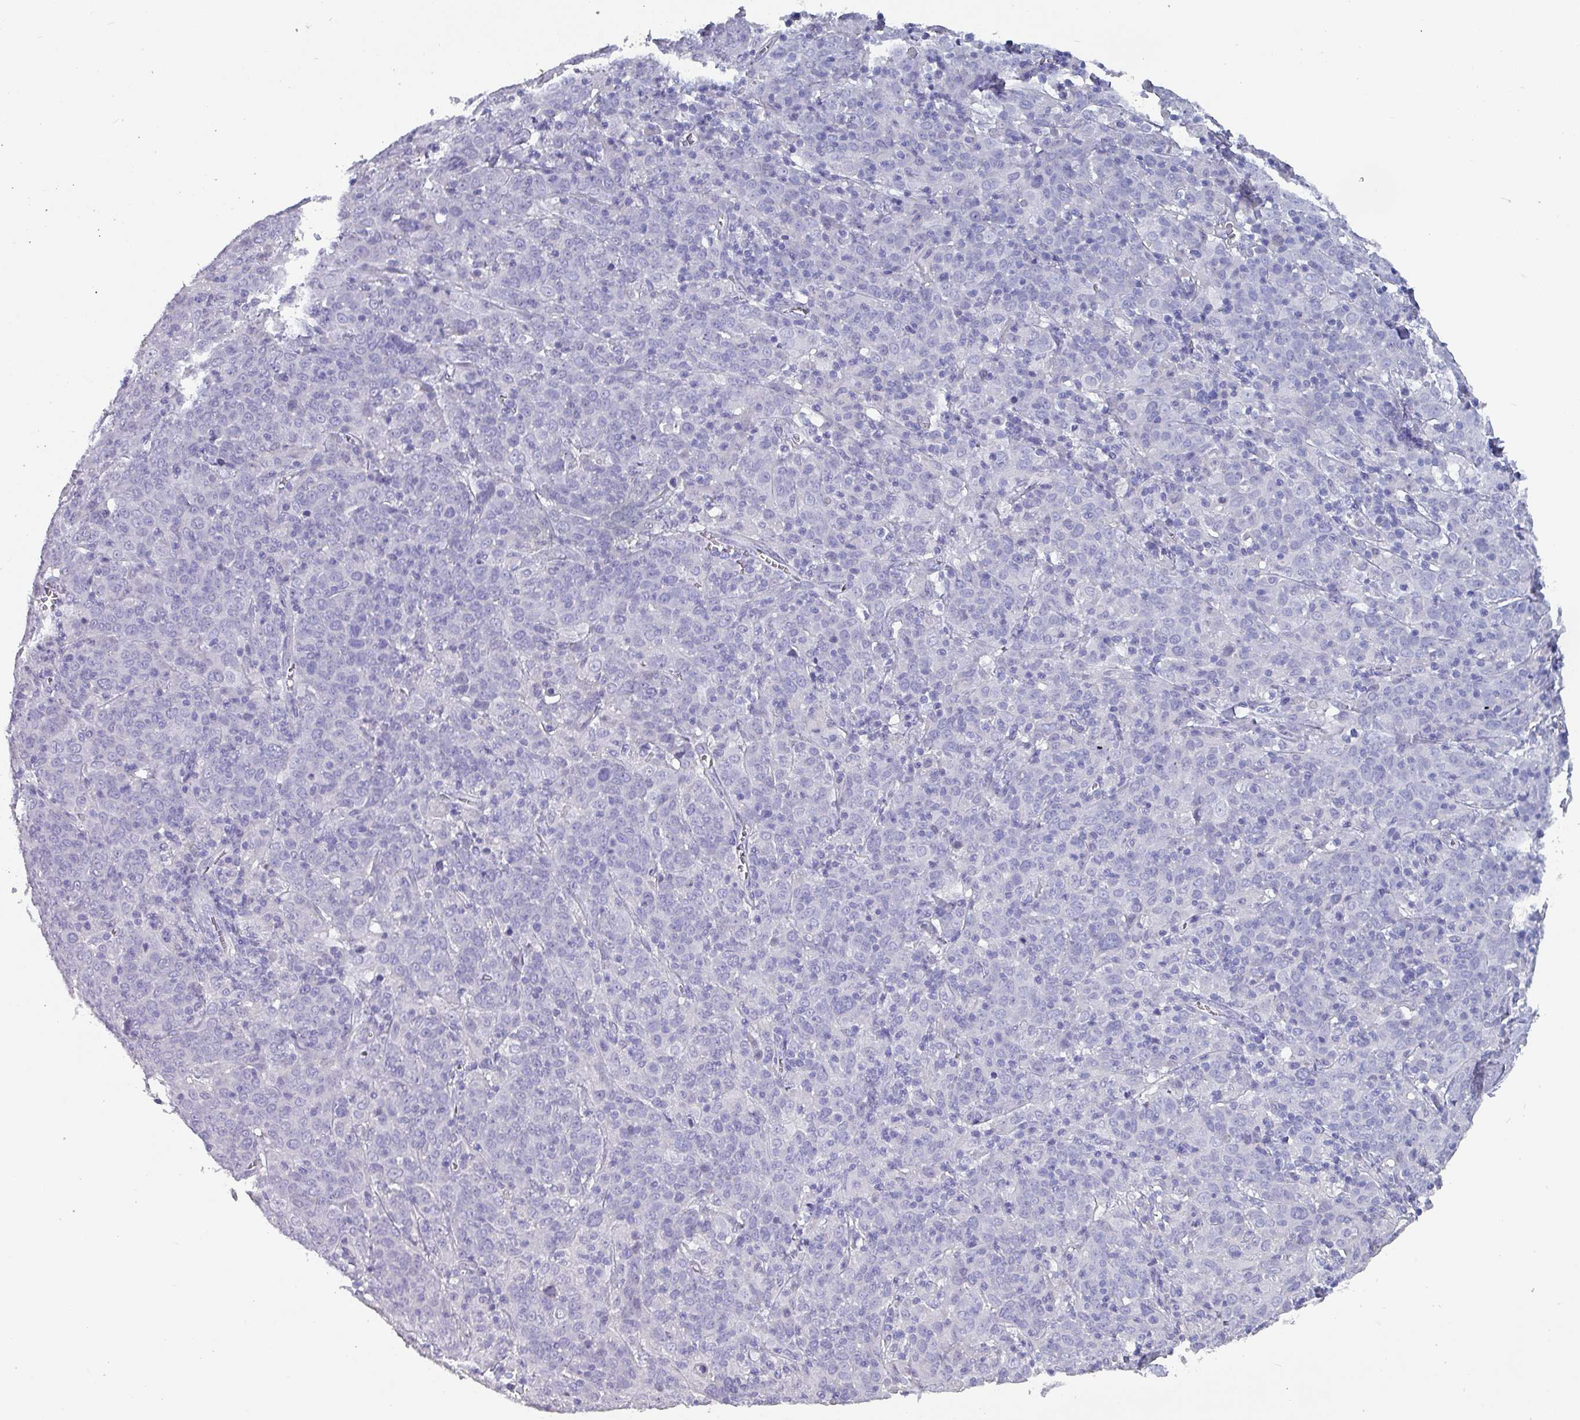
{"staining": {"intensity": "negative", "quantity": "none", "location": "none"}, "tissue": "cervical cancer", "cell_type": "Tumor cells", "image_type": "cancer", "snomed": [{"axis": "morphology", "description": "Squamous cell carcinoma, NOS"}, {"axis": "topography", "description": "Cervix"}], "caption": "Immunohistochemical staining of human cervical cancer exhibits no significant staining in tumor cells.", "gene": "INS-IGF2", "patient": {"sex": "female", "age": 67}}